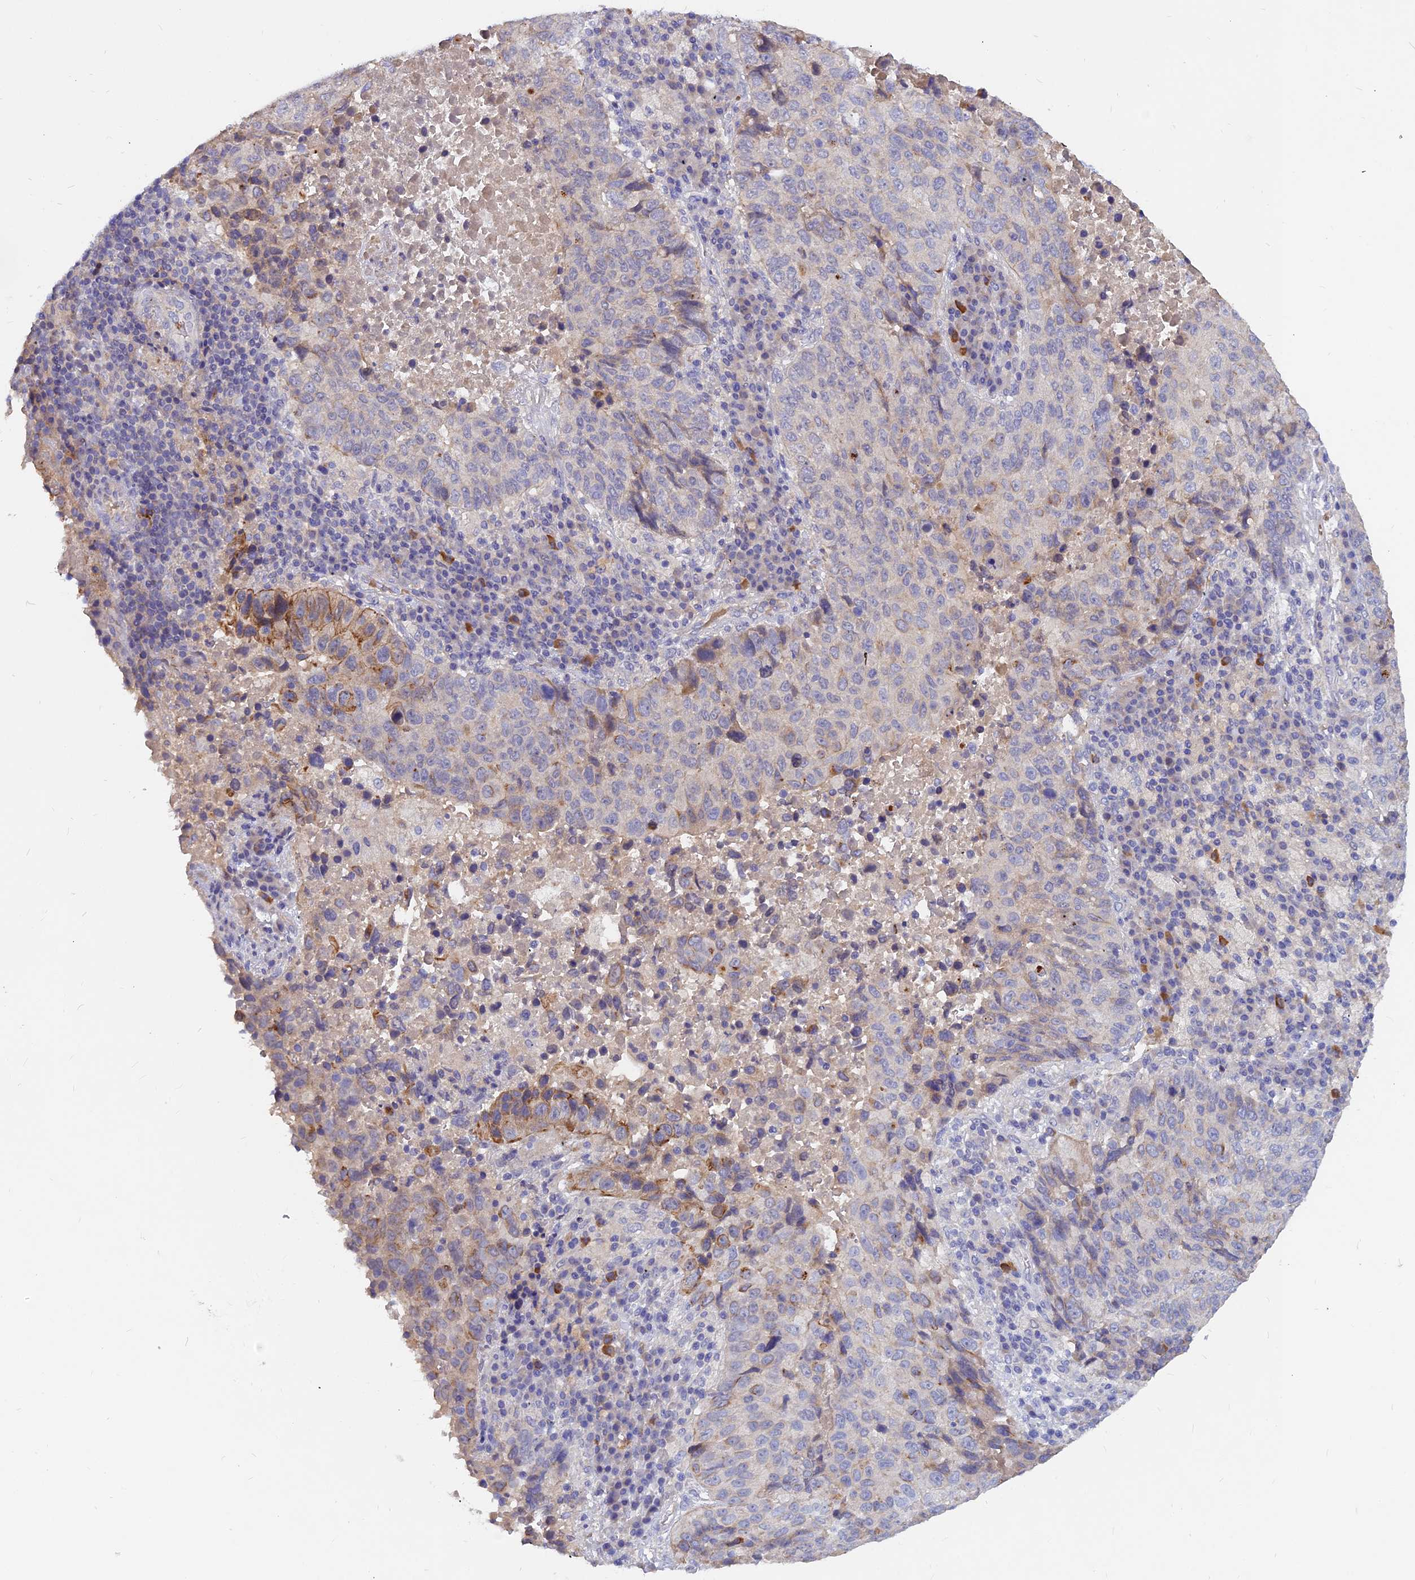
{"staining": {"intensity": "moderate", "quantity": "<25%", "location": "cytoplasmic/membranous"}, "tissue": "lung cancer", "cell_type": "Tumor cells", "image_type": "cancer", "snomed": [{"axis": "morphology", "description": "Squamous cell carcinoma, NOS"}, {"axis": "topography", "description": "Lung"}], "caption": "Squamous cell carcinoma (lung) stained with a brown dye displays moderate cytoplasmic/membranous positive expression in about <25% of tumor cells.", "gene": "DMRTA1", "patient": {"sex": "male", "age": 73}}